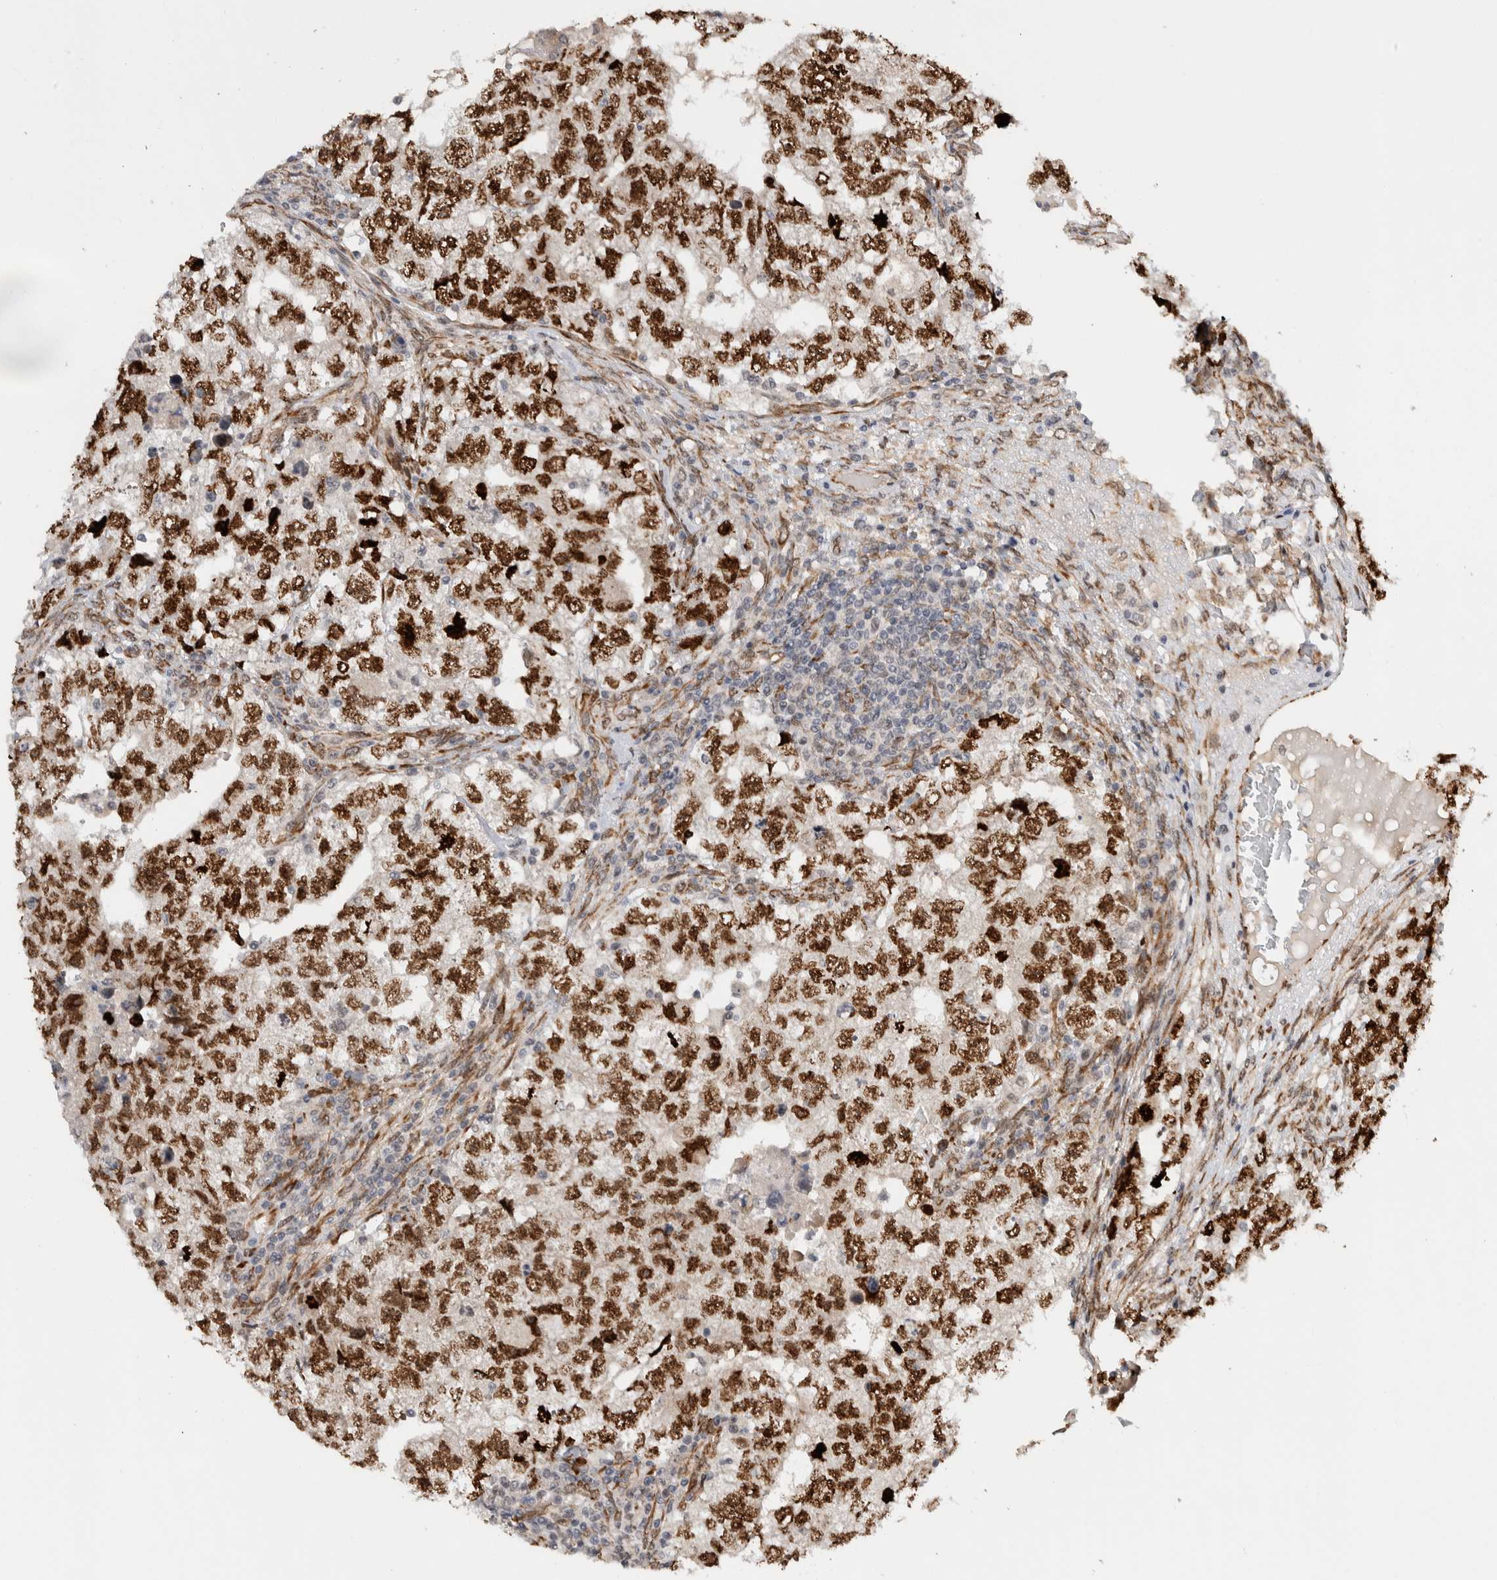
{"staining": {"intensity": "strong", "quantity": ">75%", "location": "cytoplasmic/membranous,nuclear"}, "tissue": "testis cancer", "cell_type": "Tumor cells", "image_type": "cancer", "snomed": [{"axis": "morphology", "description": "Carcinoma, Embryonal, NOS"}, {"axis": "topography", "description": "Testis"}], "caption": "An image of embryonal carcinoma (testis) stained for a protein demonstrates strong cytoplasmic/membranous and nuclear brown staining in tumor cells.", "gene": "TNRC18", "patient": {"sex": "male", "age": 36}}